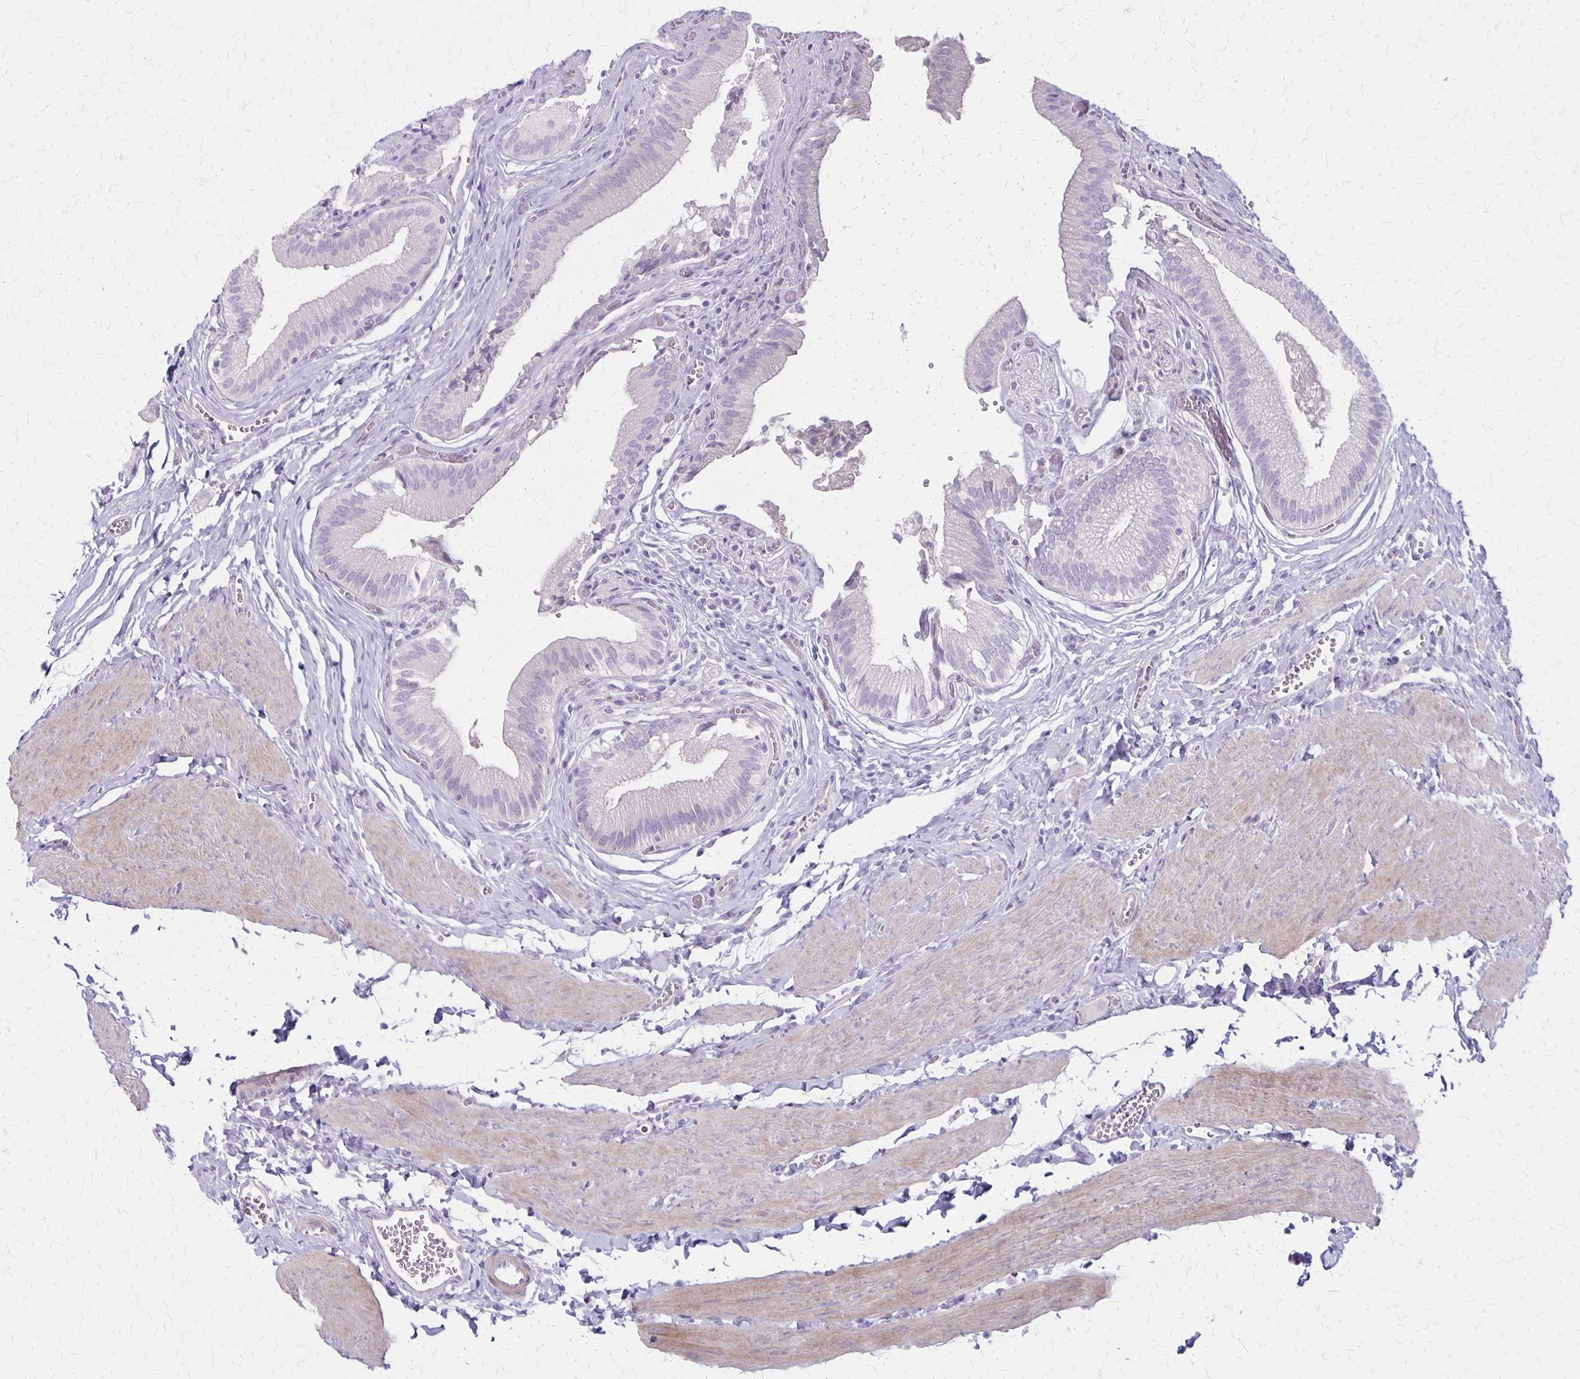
{"staining": {"intensity": "negative", "quantity": "none", "location": "none"}, "tissue": "gallbladder", "cell_type": "Glandular cells", "image_type": "normal", "snomed": [{"axis": "morphology", "description": "Normal tissue, NOS"}, {"axis": "topography", "description": "Gallbladder"}, {"axis": "topography", "description": "Peripheral nerve tissue"}], "caption": "High power microscopy histopathology image of an immunohistochemistry photomicrograph of unremarkable gallbladder, revealing no significant positivity in glandular cells. Nuclei are stained in blue.", "gene": "HOMER1", "patient": {"sex": "male", "age": 17}}